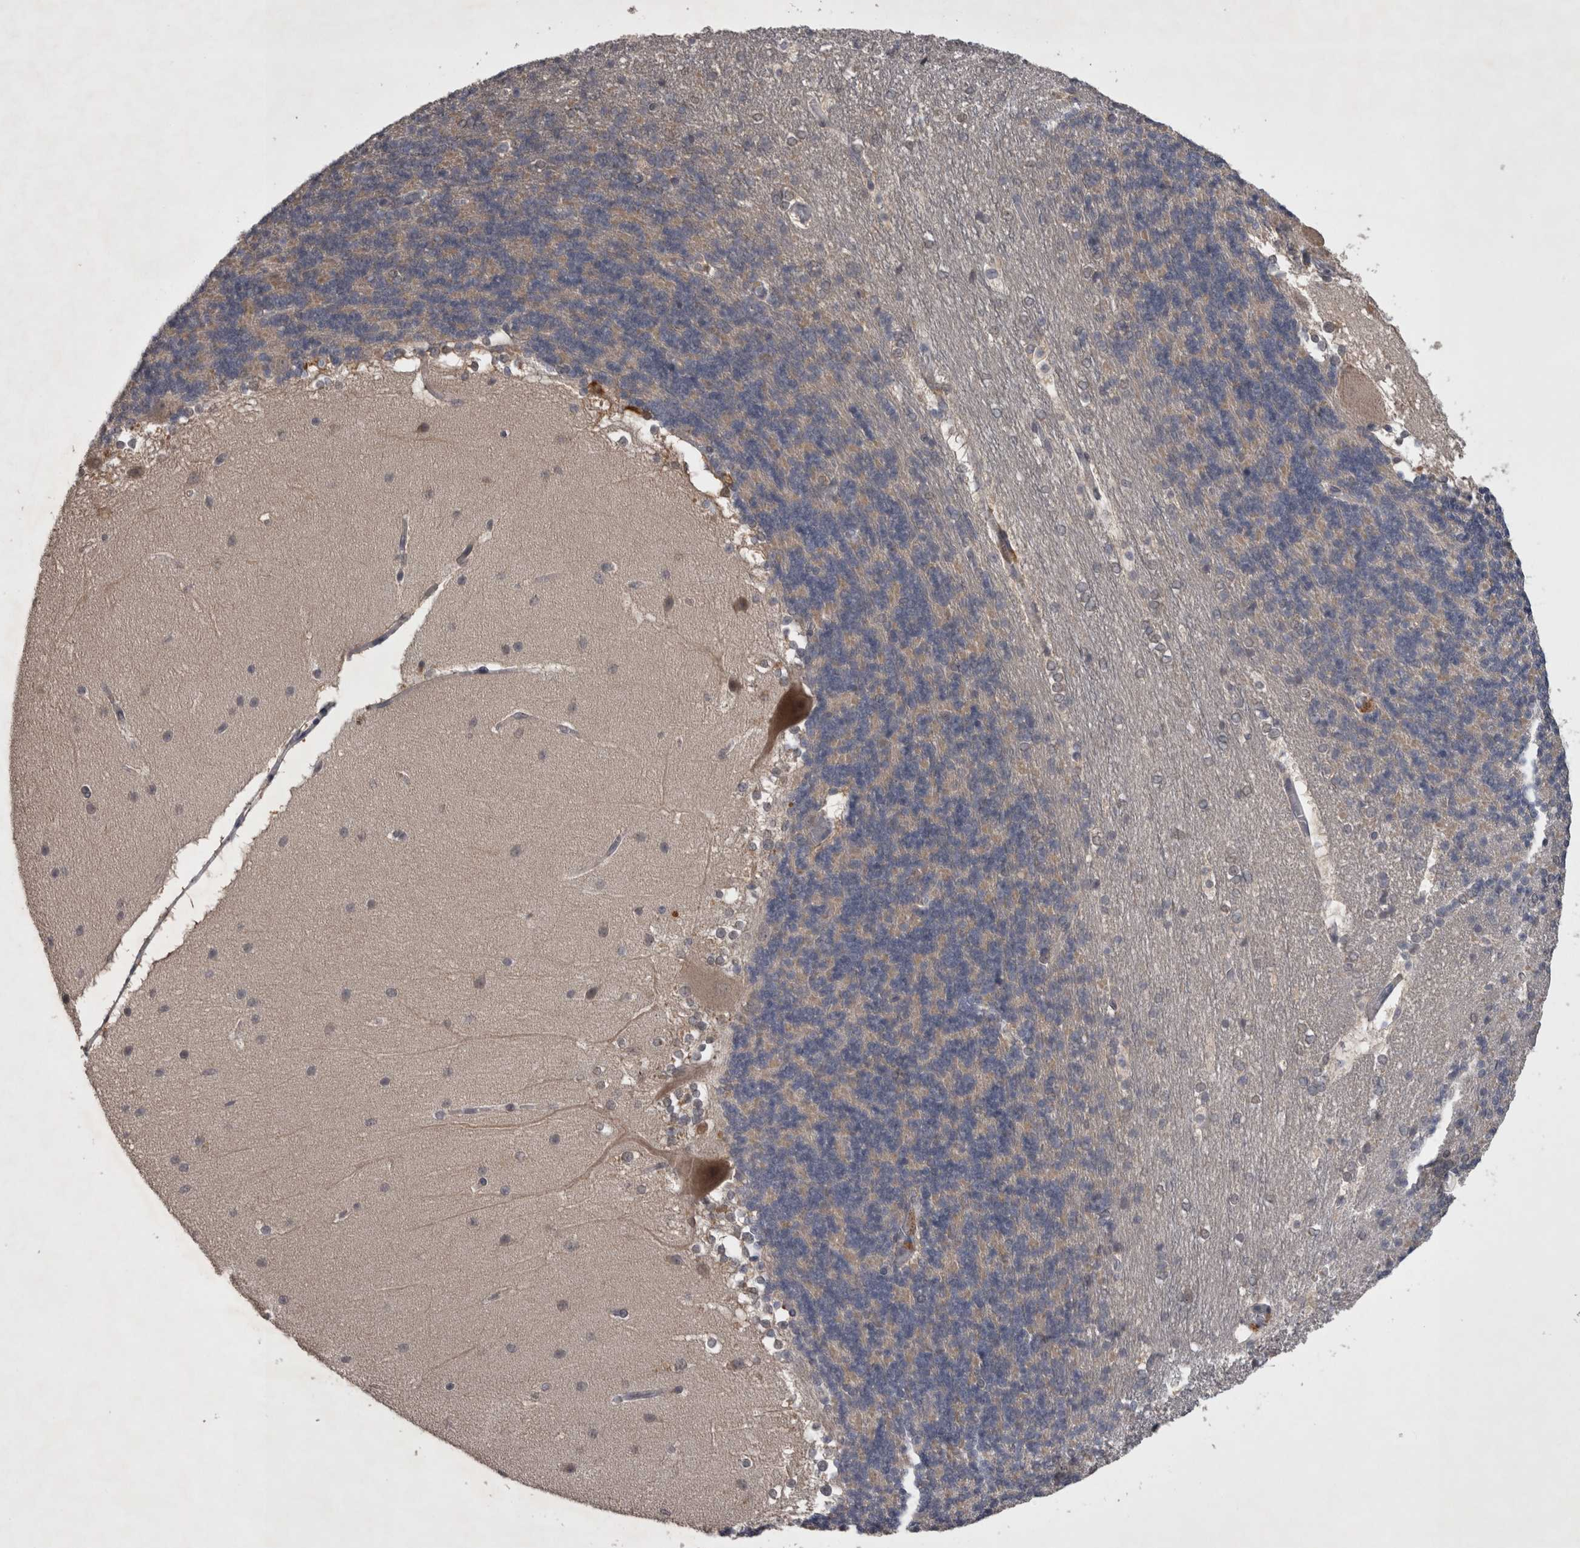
{"staining": {"intensity": "weak", "quantity": "<25%", "location": "cytoplasmic/membranous"}, "tissue": "cerebellum", "cell_type": "Cells in granular layer", "image_type": "normal", "snomed": [{"axis": "morphology", "description": "Normal tissue, NOS"}, {"axis": "topography", "description": "Cerebellum"}], "caption": "IHC micrograph of unremarkable cerebellum: cerebellum stained with DAB demonstrates no significant protein staining in cells in granular layer. (DAB (3,3'-diaminobenzidine) immunohistochemistry visualized using brightfield microscopy, high magnification).", "gene": "ZNF114", "patient": {"sex": "female", "age": 19}}